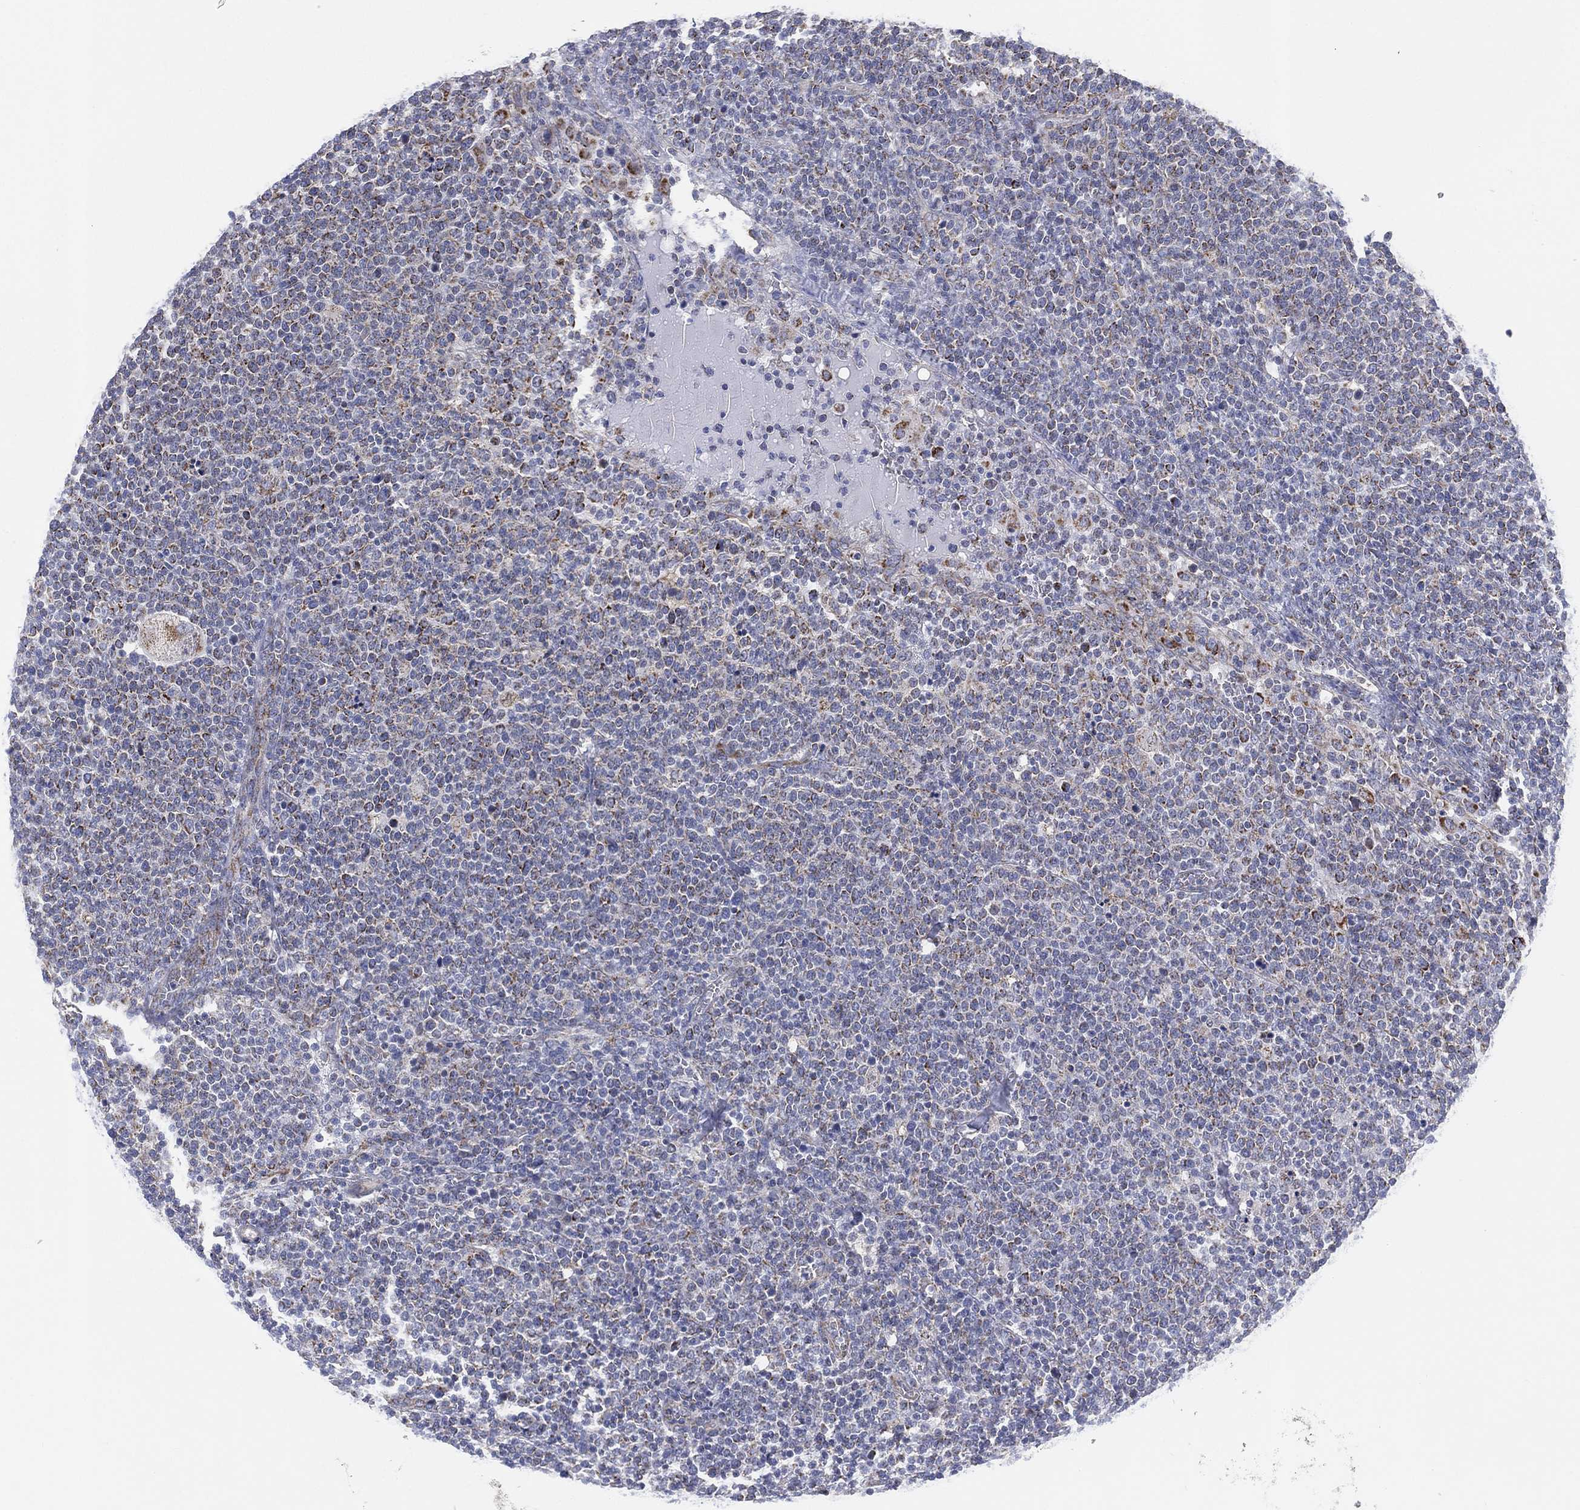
{"staining": {"intensity": "moderate", "quantity": "<25%", "location": "cytoplasmic/membranous"}, "tissue": "lymphoma", "cell_type": "Tumor cells", "image_type": "cancer", "snomed": [{"axis": "morphology", "description": "Malignant lymphoma, non-Hodgkin's type, High grade"}, {"axis": "topography", "description": "Lymph node"}], "caption": "Moderate cytoplasmic/membranous protein staining is appreciated in about <25% of tumor cells in high-grade malignant lymphoma, non-Hodgkin's type.", "gene": "INA", "patient": {"sex": "male", "age": 61}}